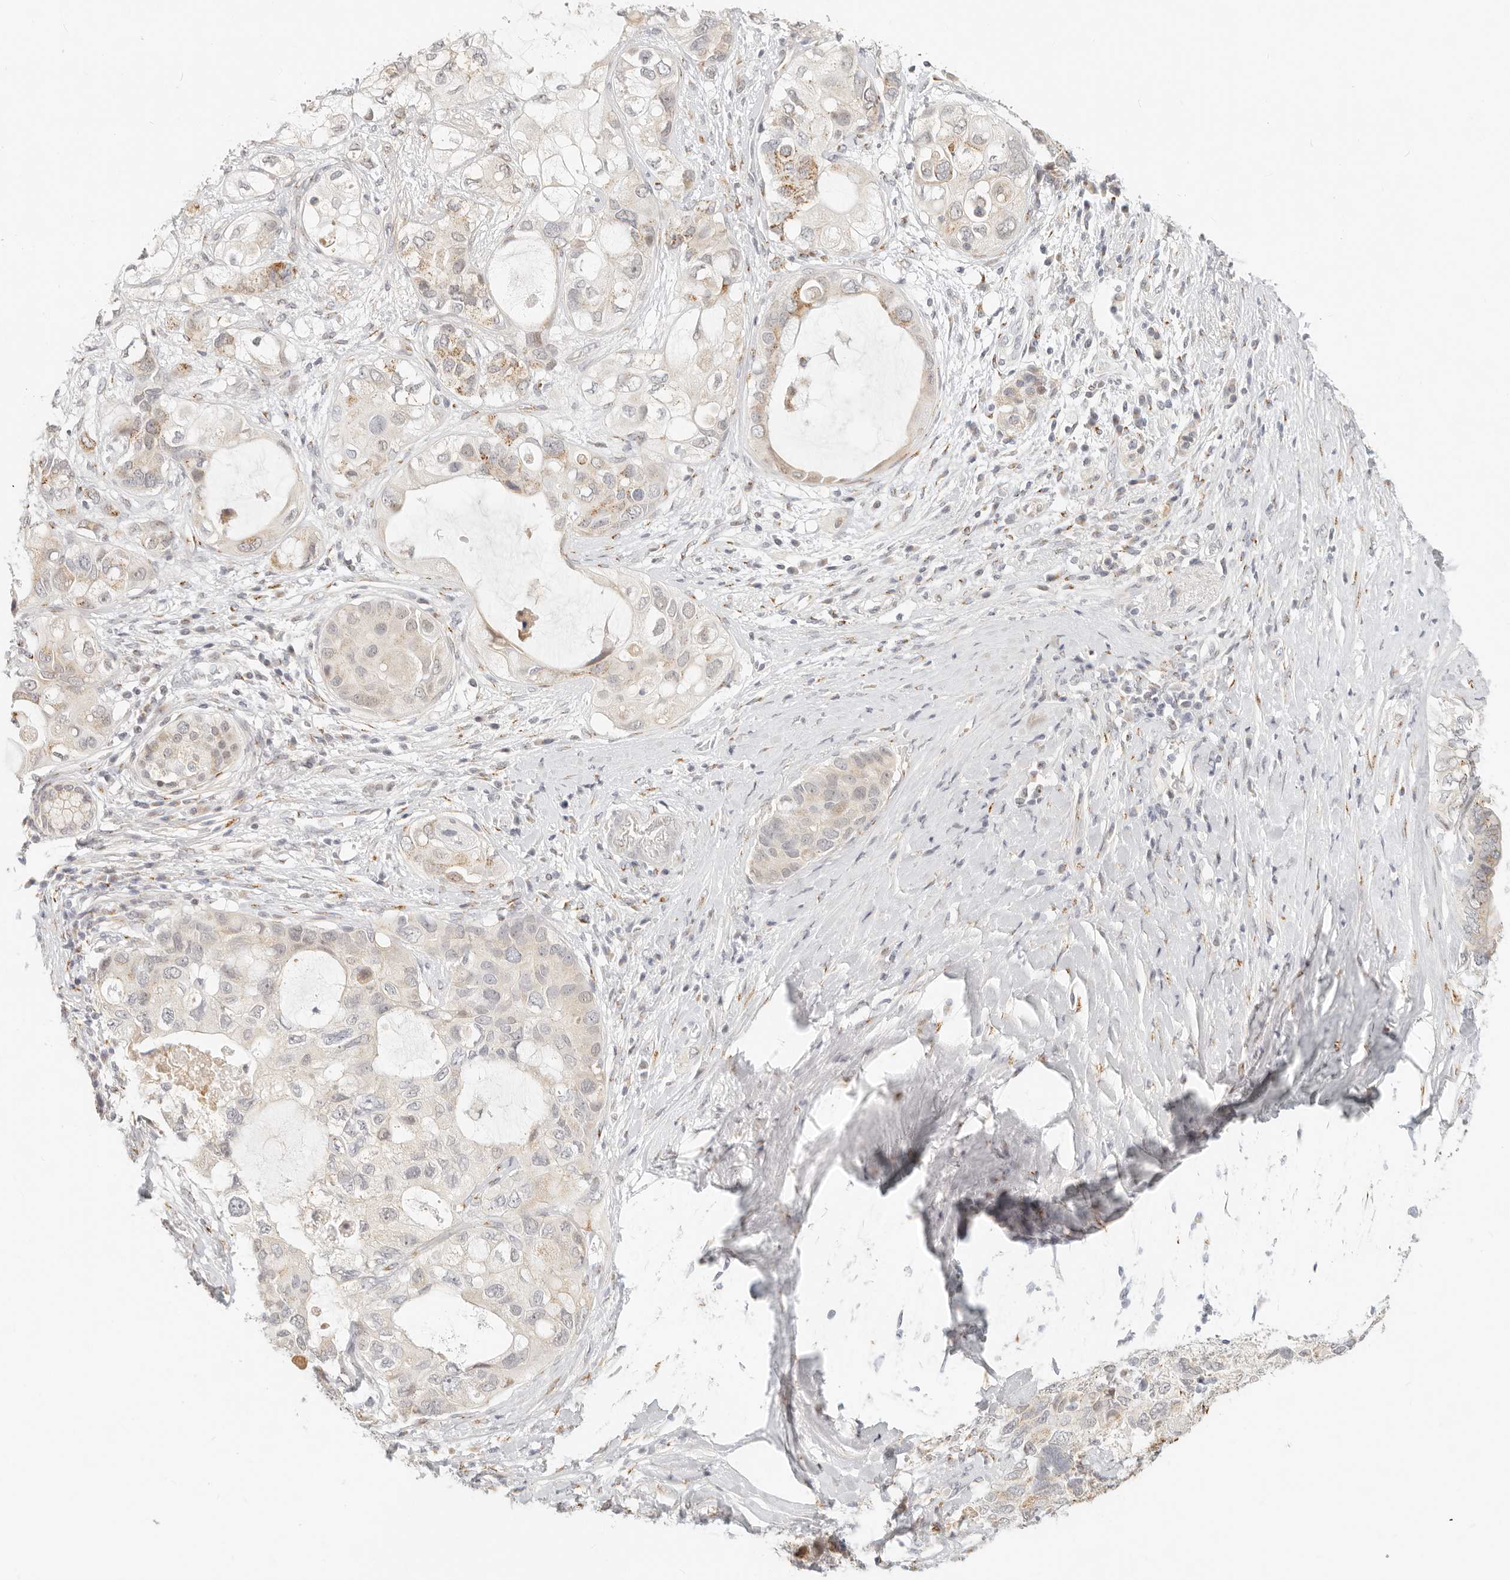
{"staining": {"intensity": "moderate", "quantity": "<25%", "location": "cytoplasmic/membranous"}, "tissue": "pancreatic cancer", "cell_type": "Tumor cells", "image_type": "cancer", "snomed": [{"axis": "morphology", "description": "Adenocarcinoma, NOS"}, {"axis": "topography", "description": "Pancreas"}], "caption": "Protein expression analysis of human pancreatic adenocarcinoma reveals moderate cytoplasmic/membranous positivity in approximately <25% of tumor cells. The protein of interest is shown in brown color, while the nuclei are stained blue.", "gene": "FAM20B", "patient": {"sex": "female", "age": 56}}